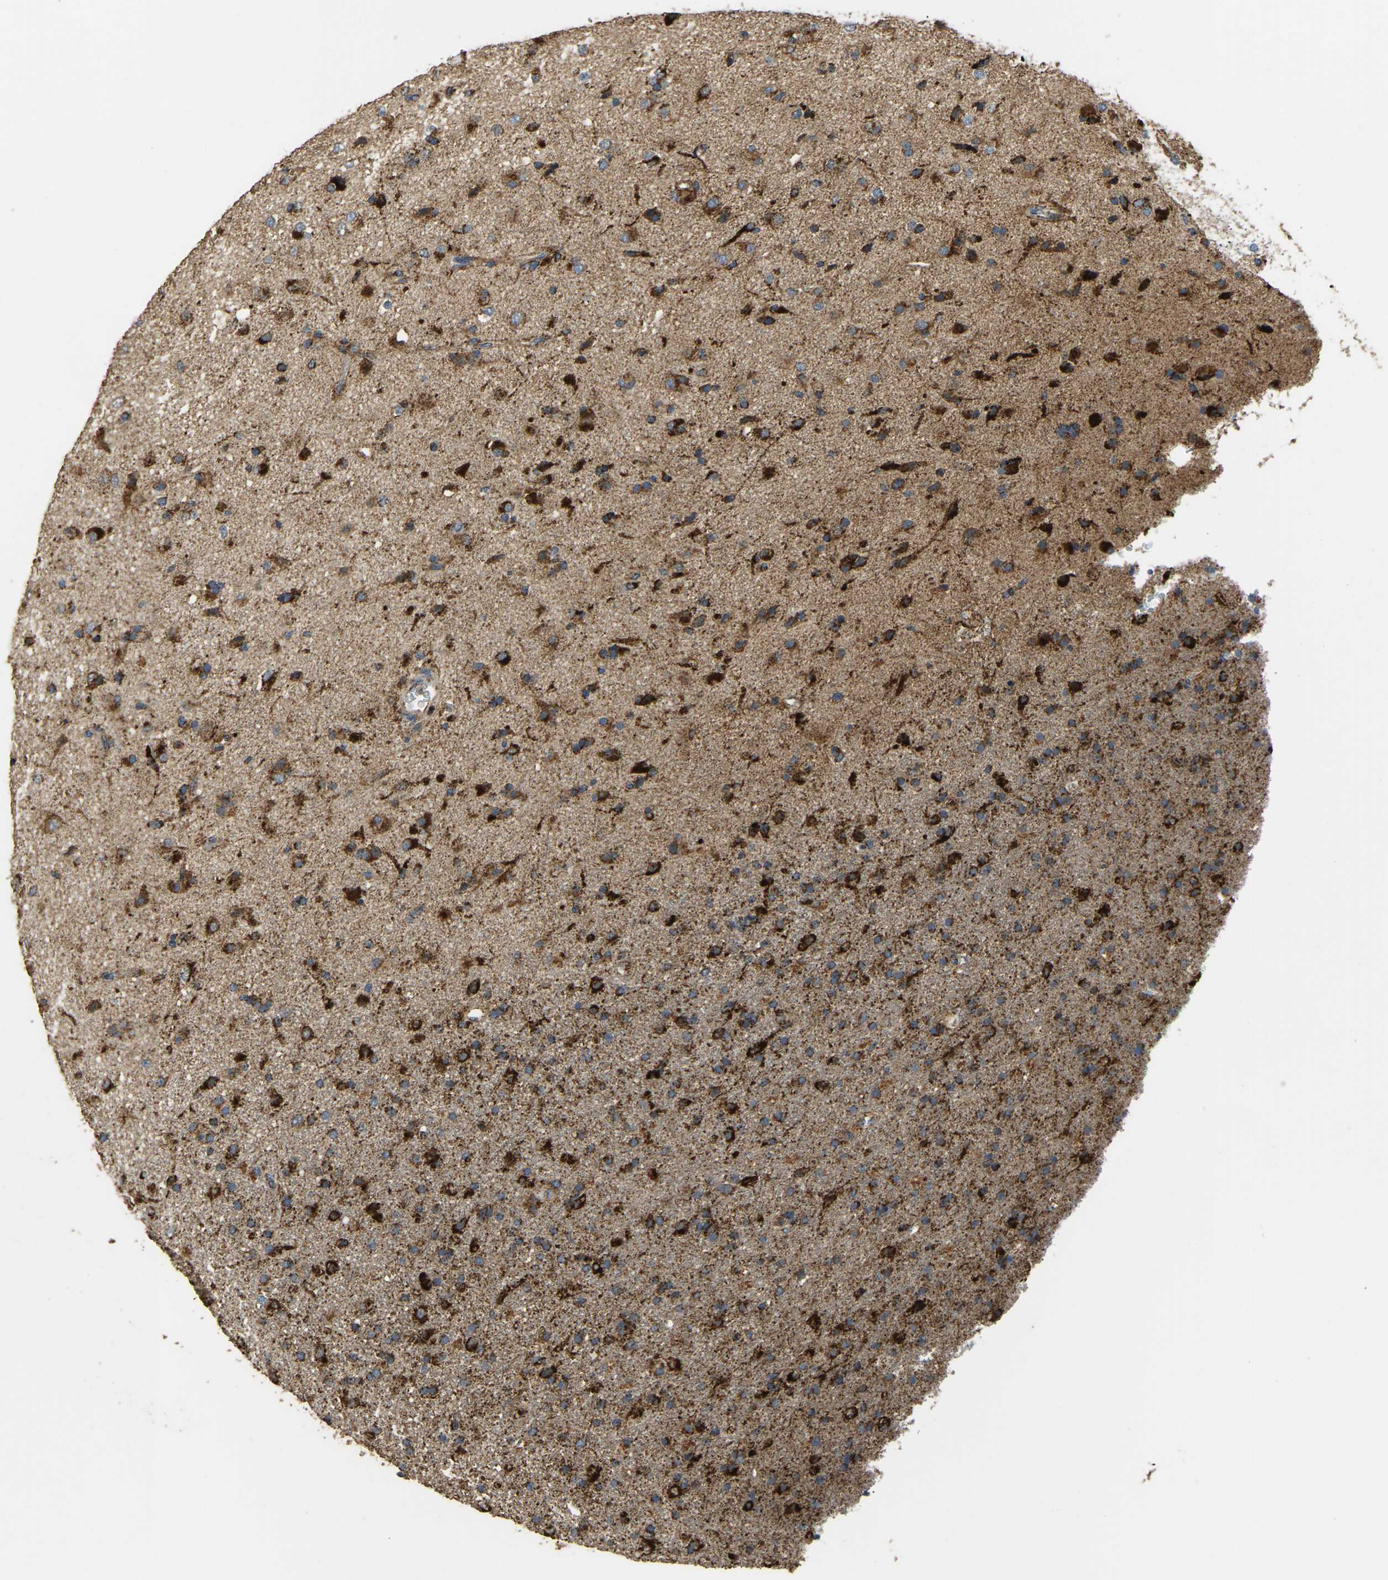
{"staining": {"intensity": "strong", "quantity": ">75%", "location": "cytoplasmic/membranous"}, "tissue": "glioma", "cell_type": "Tumor cells", "image_type": "cancer", "snomed": [{"axis": "morphology", "description": "Glioma, malignant, Low grade"}, {"axis": "topography", "description": "Brain"}], "caption": "About >75% of tumor cells in human glioma display strong cytoplasmic/membranous protein expression as visualized by brown immunohistochemical staining.", "gene": "TUFM", "patient": {"sex": "male", "age": 65}}